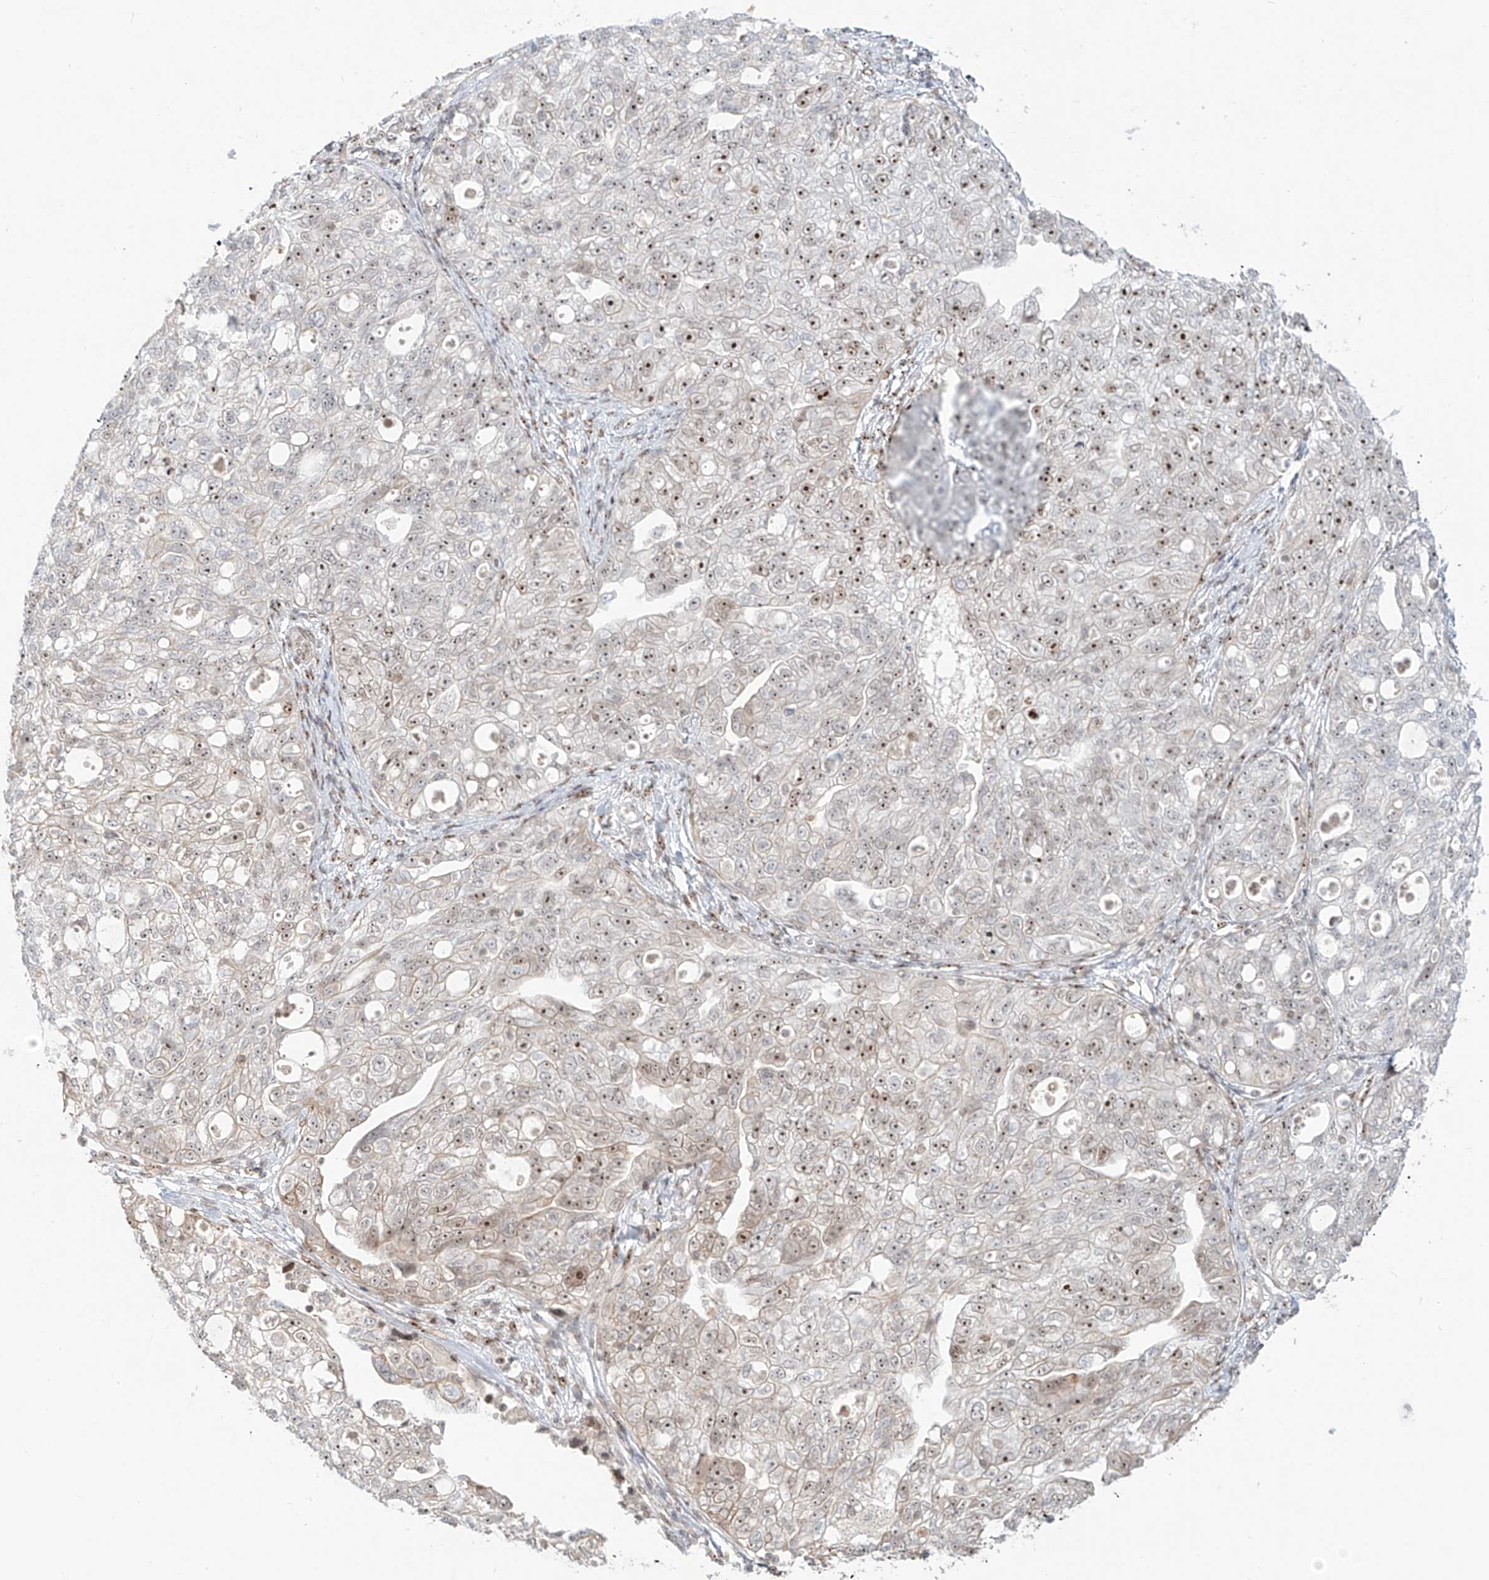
{"staining": {"intensity": "moderate", "quantity": ">75%", "location": "nuclear"}, "tissue": "ovarian cancer", "cell_type": "Tumor cells", "image_type": "cancer", "snomed": [{"axis": "morphology", "description": "Carcinoma, NOS"}, {"axis": "morphology", "description": "Cystadenocarcinoma, serous, NOS"}, {"axis": "topography", "description": "Ovary"}], "caption": "Protein staining of ovarian cancer (carcinoma) tissue exhibits moderate nuclear positivity in approximately >75% of tumor cells.", "gene": "ZNF512", "patient": {"sex": "female", "age": 69}}